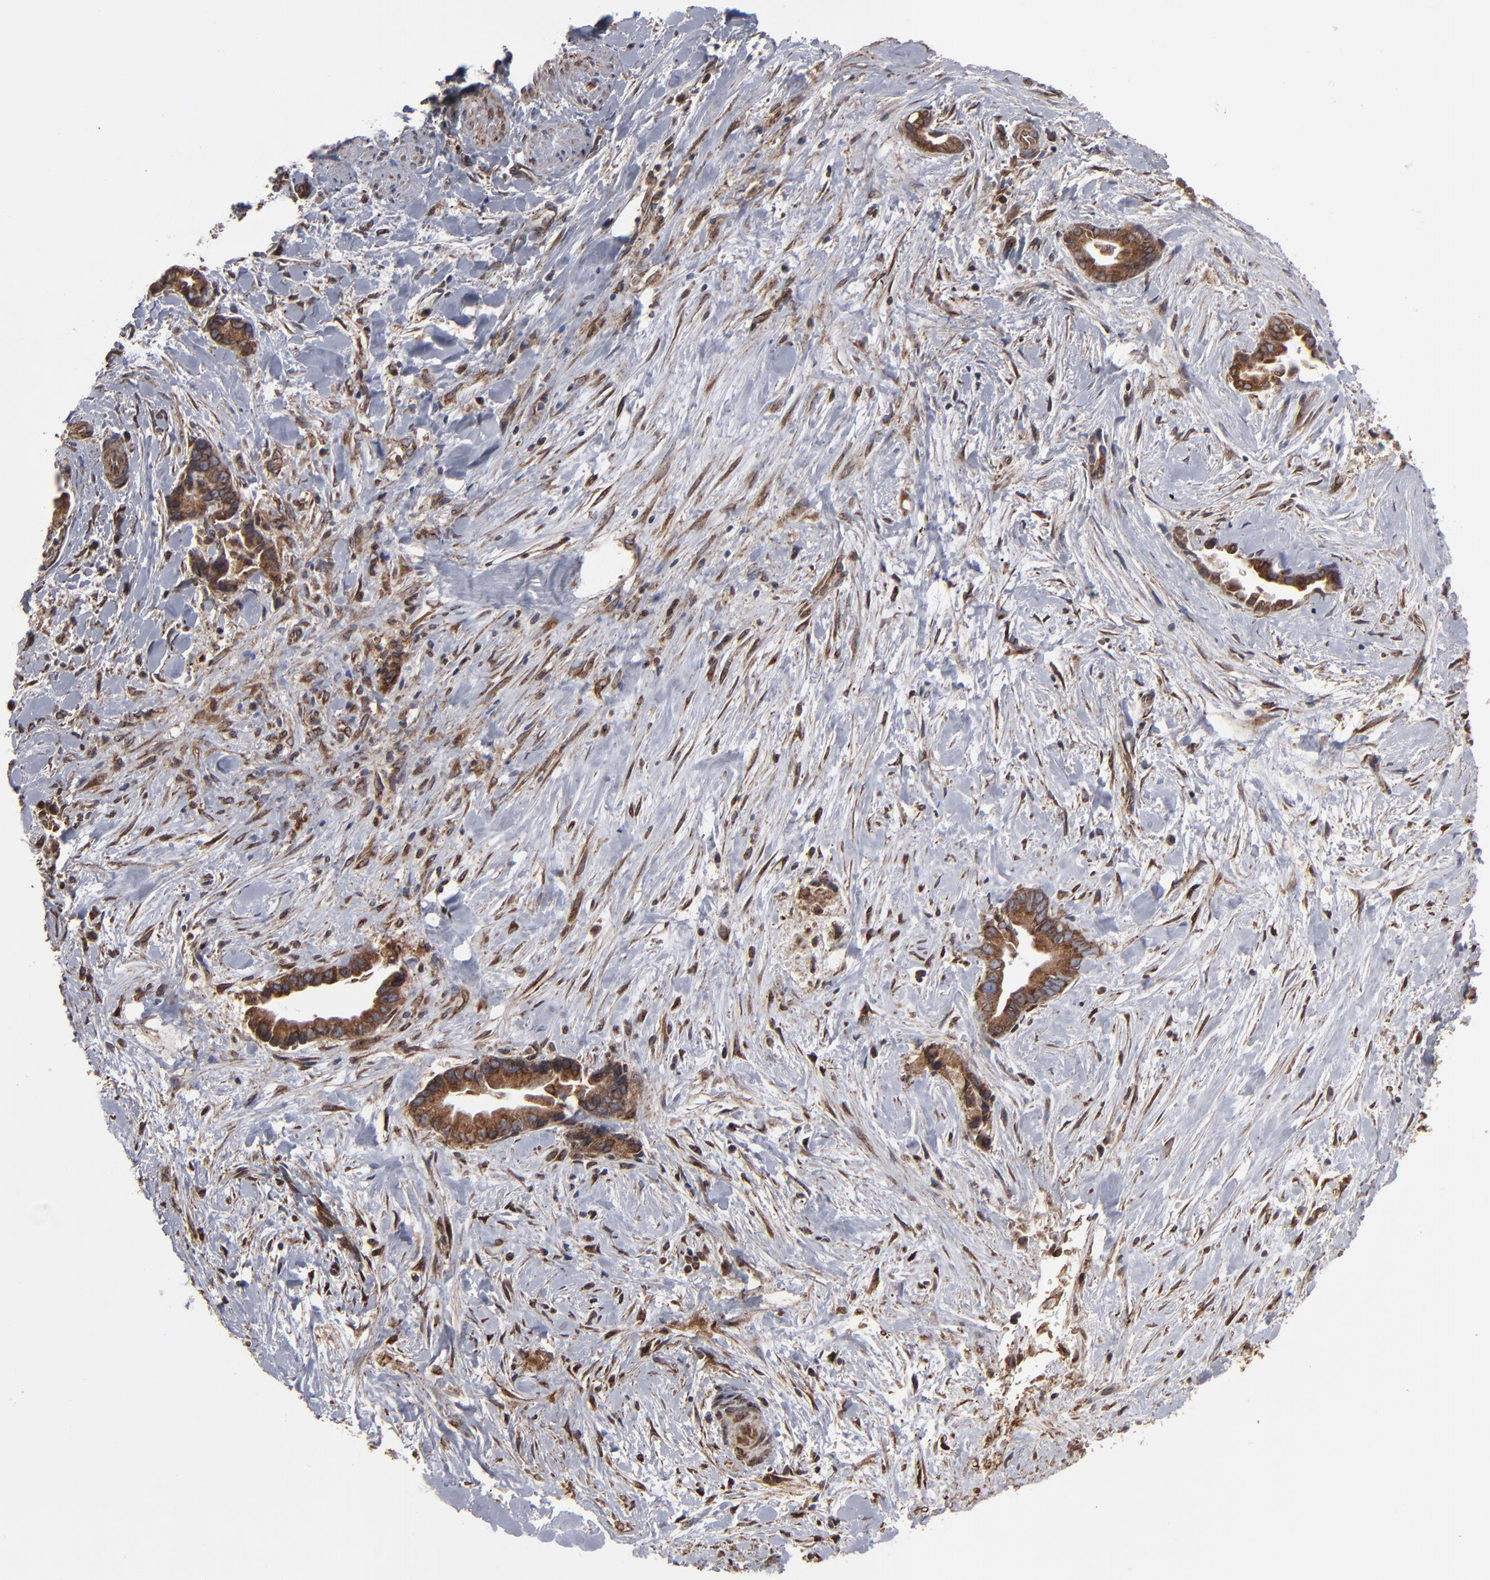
{"staining": {"intensity": "moderate", "quantity": ">75%", "location": "cytoplasmic/membranous"}, "tissue": "liver cancer", "cell_type": "Tumor cells", "image_type": "cancer", "snomed": [{"axis": "morphology", "description": "Cholangiocarcinoma"}, {"axis": "topography", "description": "Liver"}], "caption": "The immunohistochemical stain highlights moderate cytoplasmic/membranous expression in tumor cells of cholangiocarcinoma (liver) tissue.", "gene": "CNIH1", "patient": {"sex": "female", "age": 55}}